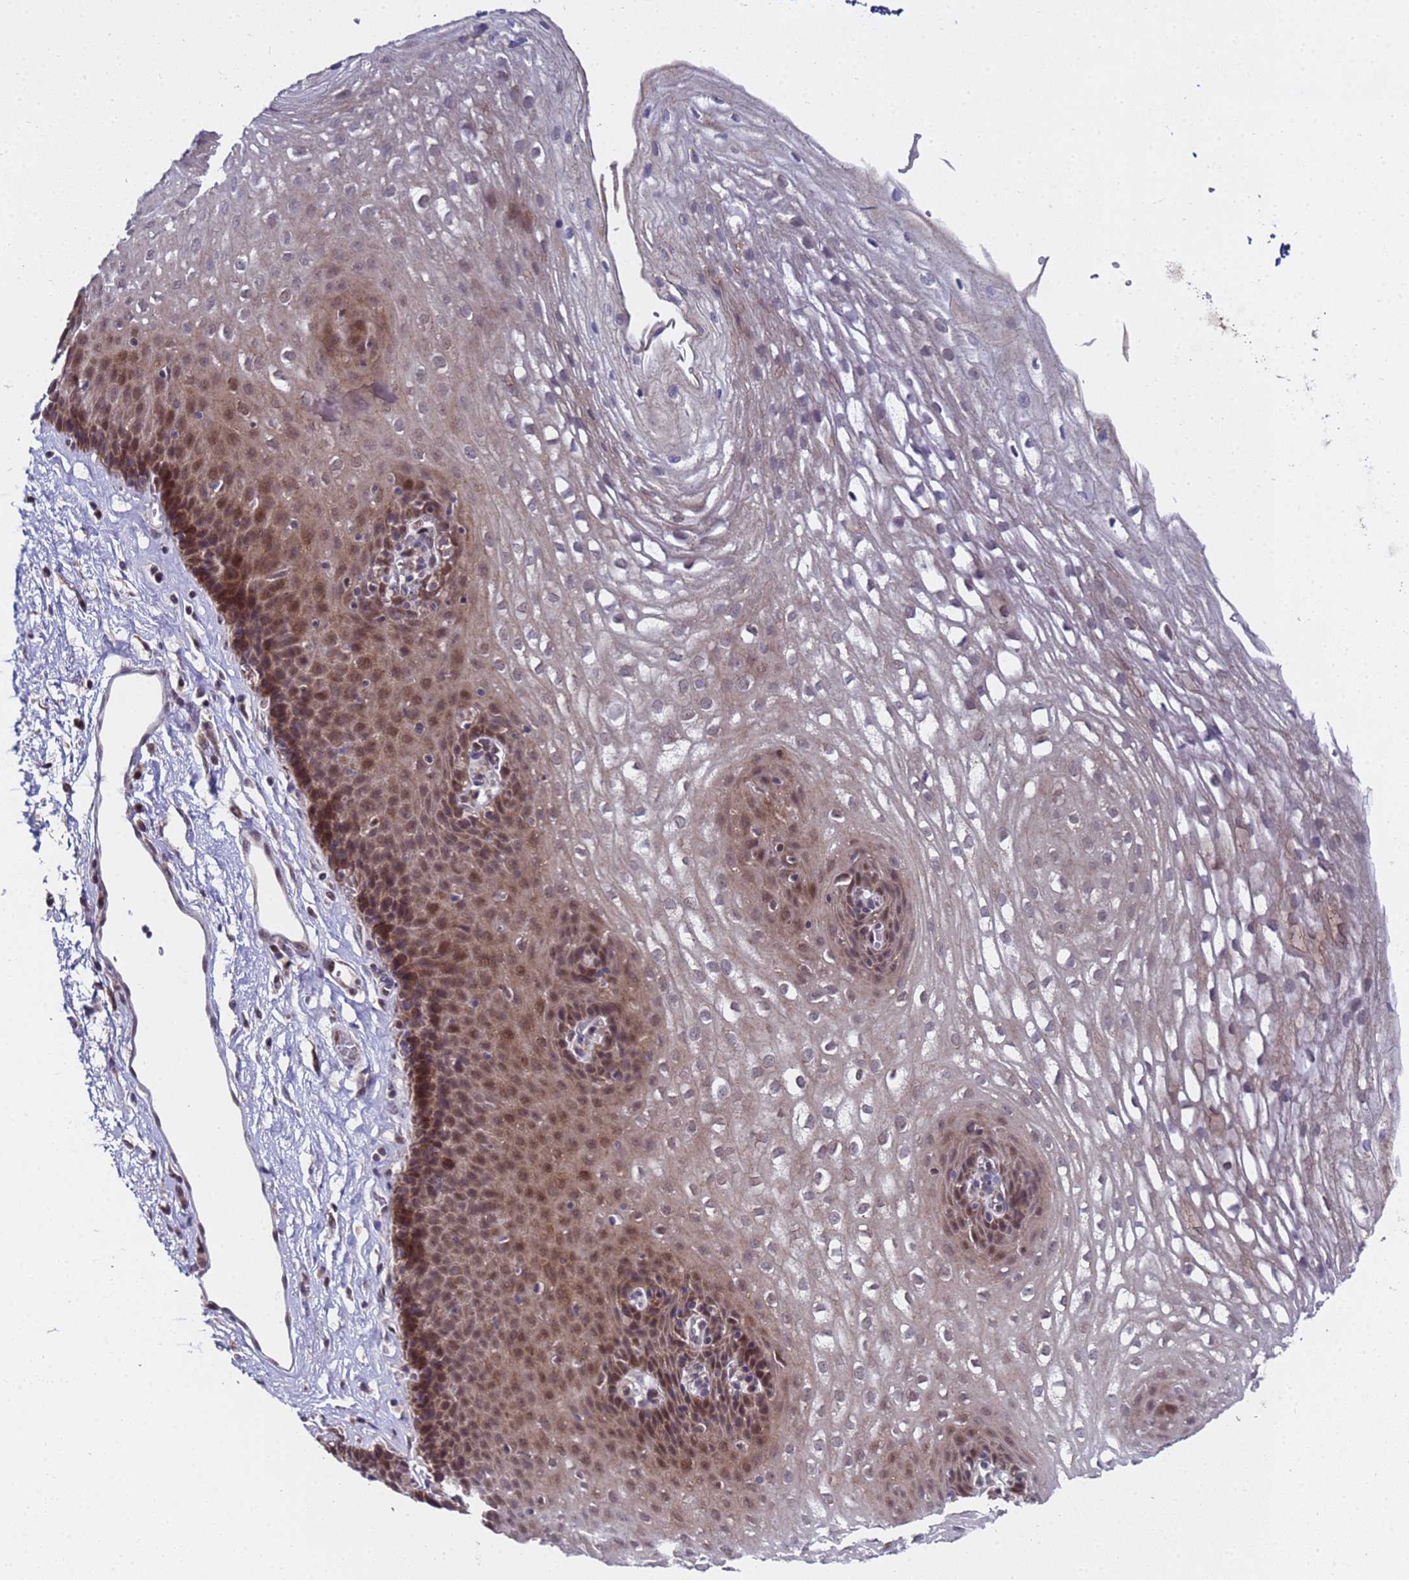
{"staining": {"intensity": "moderate", "quantity": ">75%", "location": "cytoplasmic/membranous,nuclear"}, "tissue": "esophagus", "cell_type": "Squamous epithelial cells", "image_type": "normal", "snomed": [{"axis": "morphology", "description": "Normal tissue, NOS"}, {"axis": "topography", "description": "Esophagus"}], "caption": "Approximately >75% of squamous epithelial cells in unremarkable esophagus display moderate cytoplasmic/membranous,nuclear protein staining as visualized by brown immunohistochemical staining.", "gene": "ANAPC13", "patient": {"sex": "female", "age": 66}}